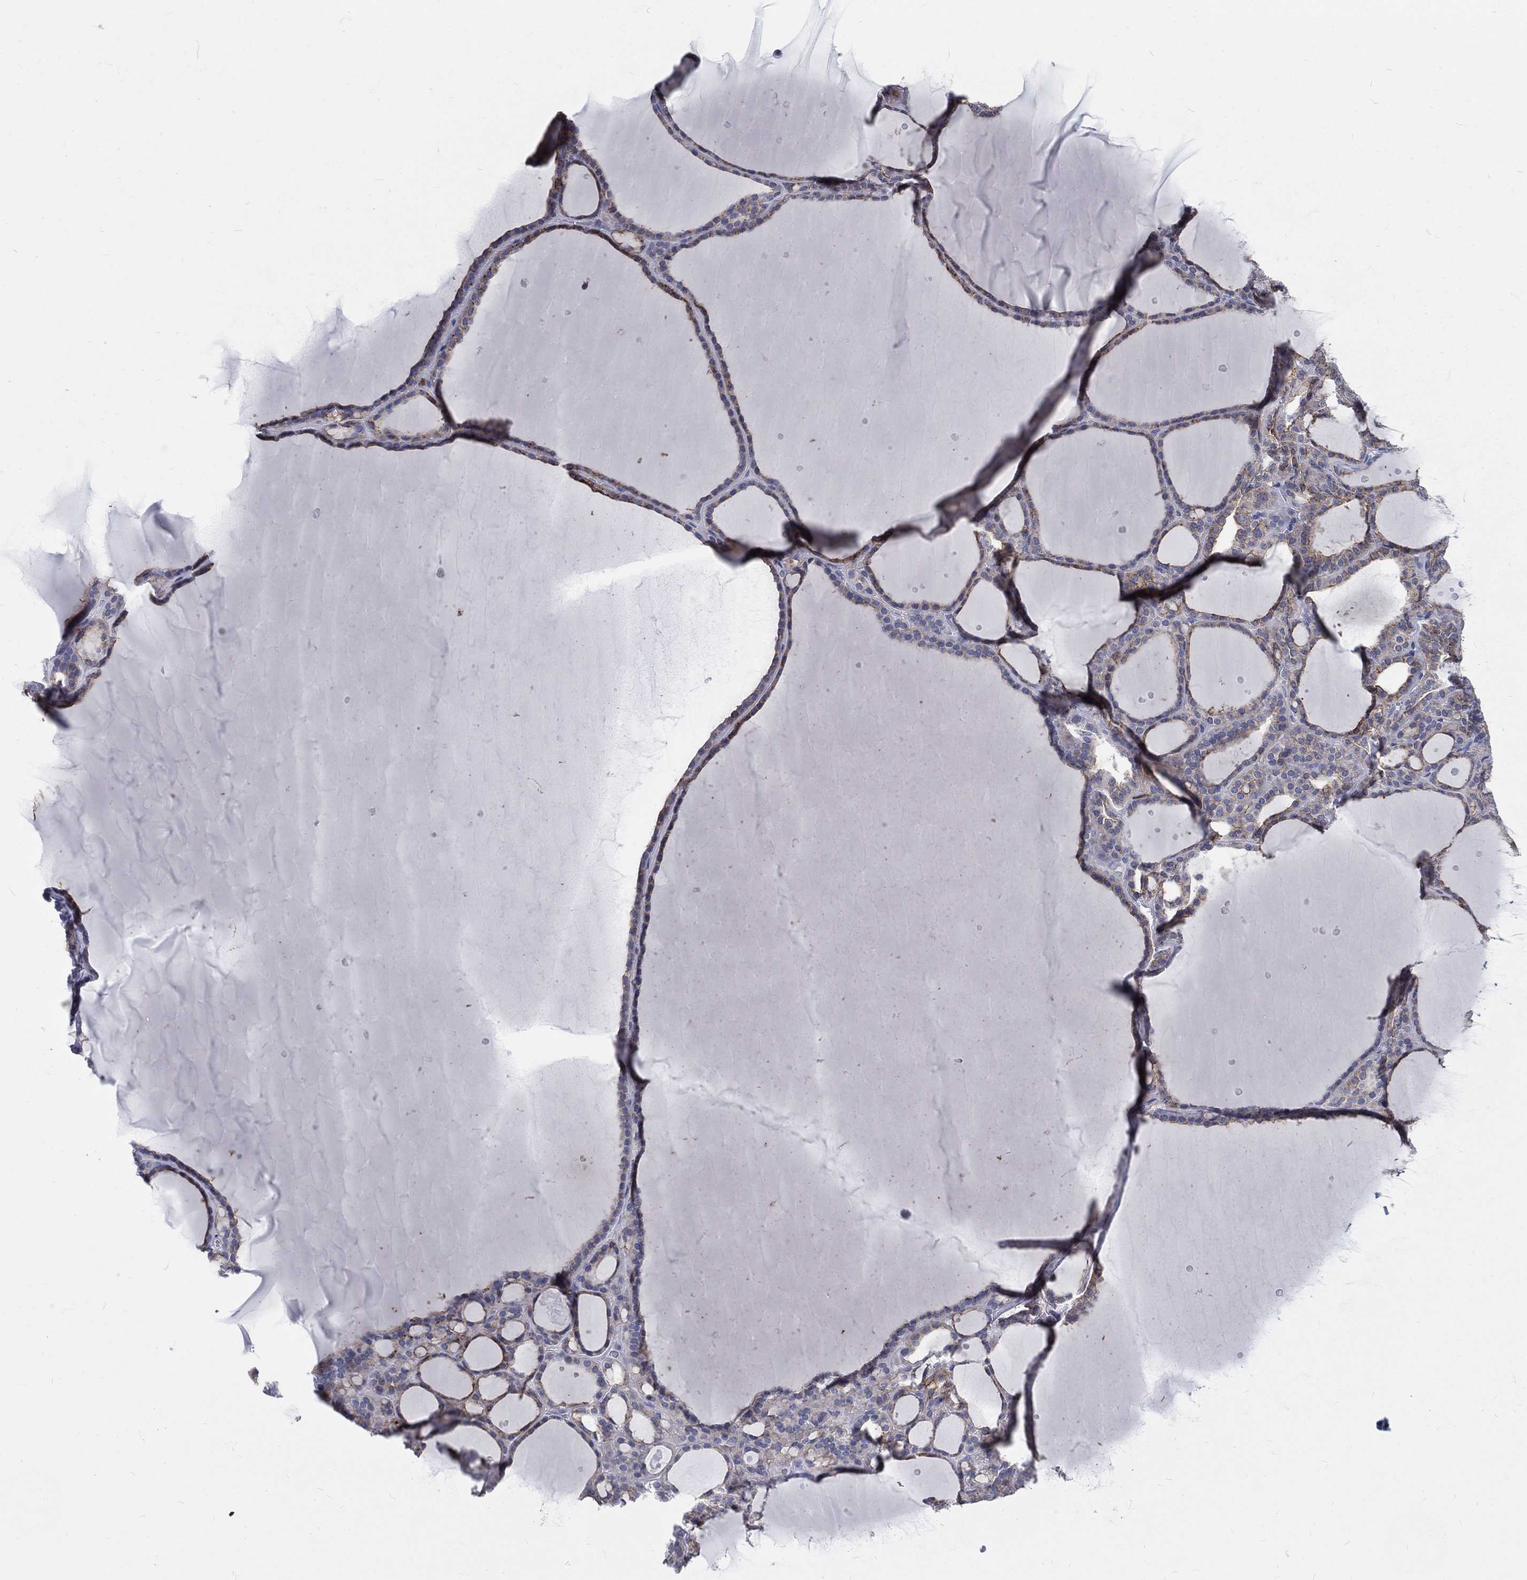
{"staining": {"intensity": "moderate", "quantity": "<25%", "location": "cytoplasmic/membranous"}, "tissue": "thyroid gland", "cell_type": "Glandular cells", "image_type": "normal", "snomed": [{"axis": "morphology", "description": "Normal tissue, NOS"}, {"axis": "topography", "description": "Thyroid gland"}], "caption": "High-power microscopy captured an IHC image of unremarkable thyroid gland, revealing moderate cytoplasmic/membranous expression in about <25% of glandular cells.", "gene": "BASP1", "patient": {"sex": "male", "age": 63}}